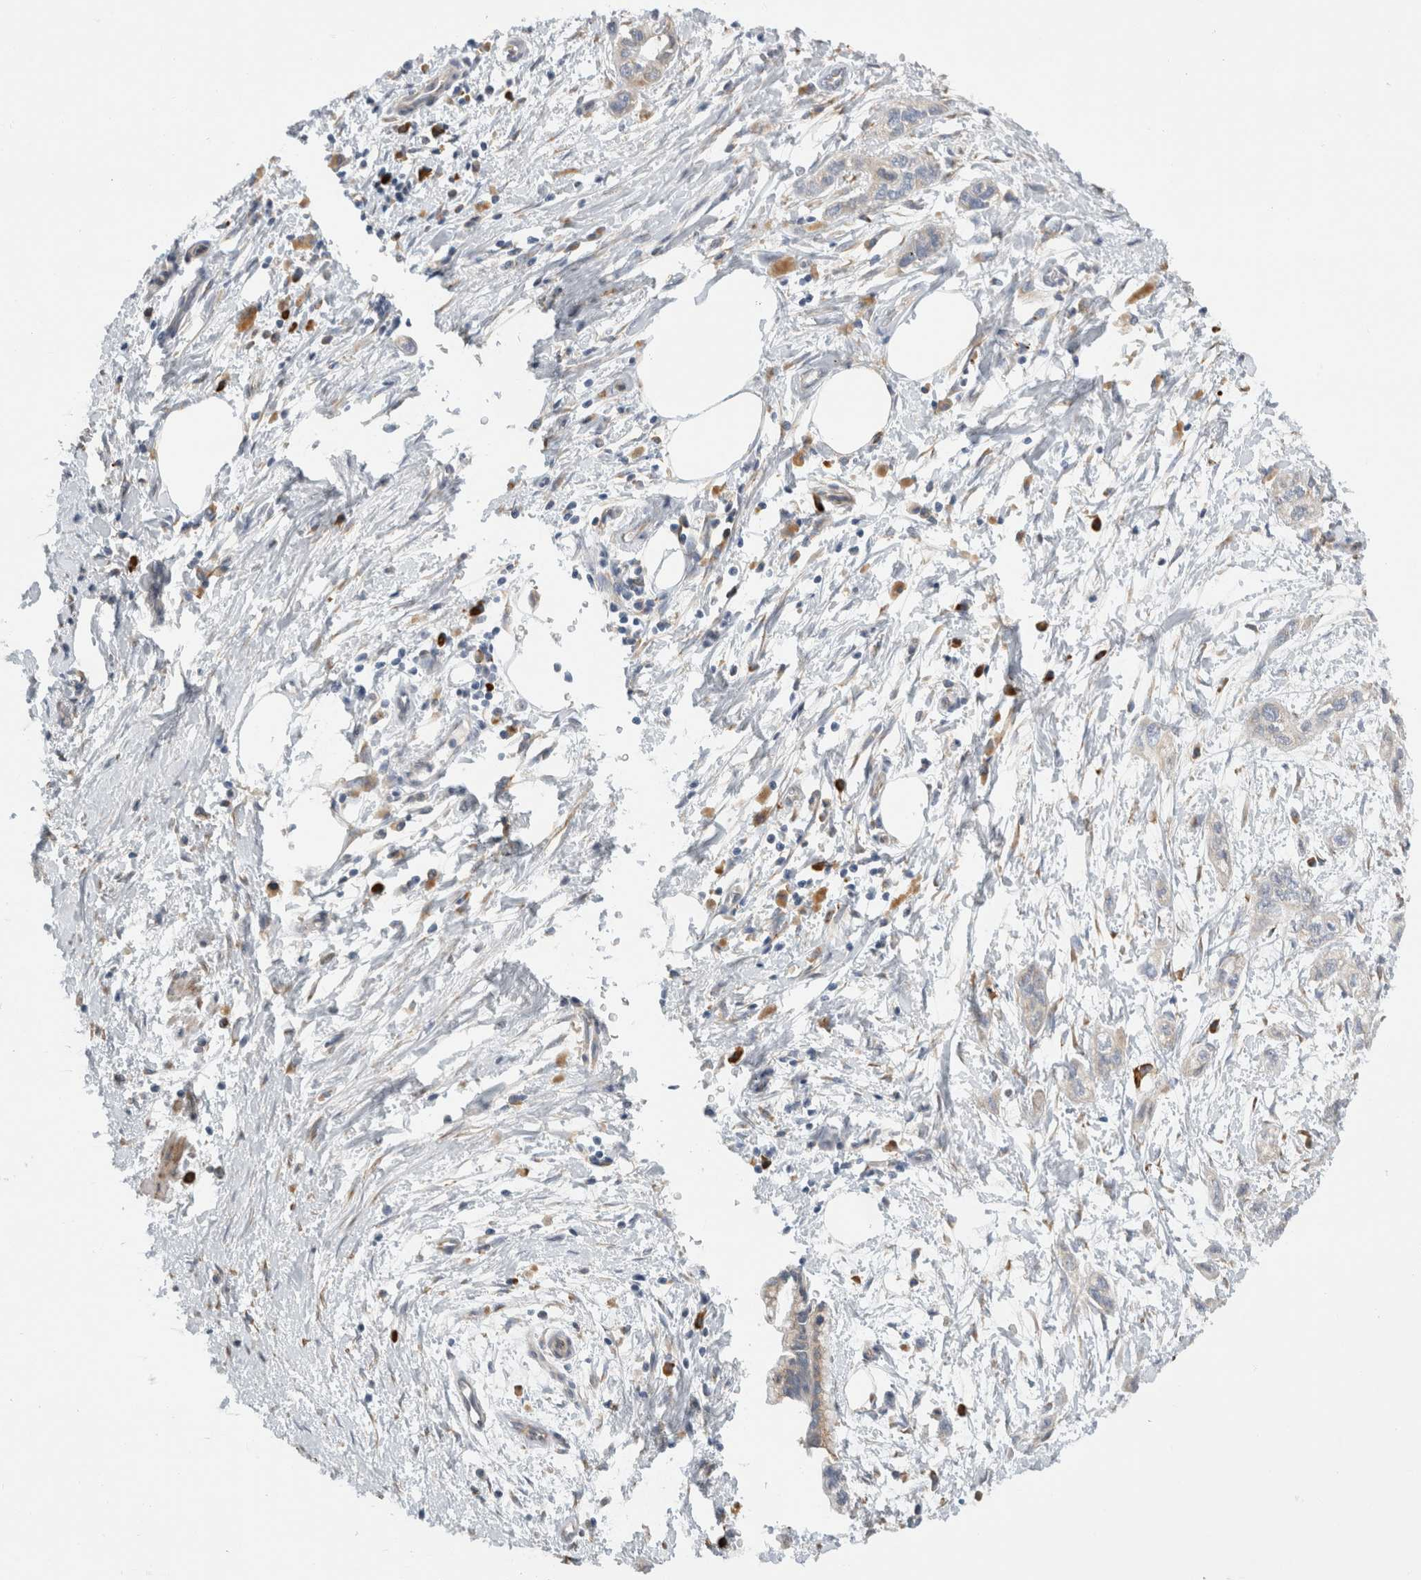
{"staining": {"intensity": "weak", "quantity": "<25%", "location": "cytoplasmic/membranous"}, "tissue": "pancreatic cancer", "cell_type": "Tumor cells", "image_type": "cancer", "snomed": [{"axis": "morphology", "description": "Adenocarcinoma, NOS"}, {"axis": "topography", "description": "Pancreas"}], "caption": "IHC photomicrograph of neoplastic tissue: human adenocarcinoma (pancreatic) stained with DAB reveals no significant protein expression in tumor cells.", "gene": "RPN2", "patient": {"sex": "male", "age": 74}}